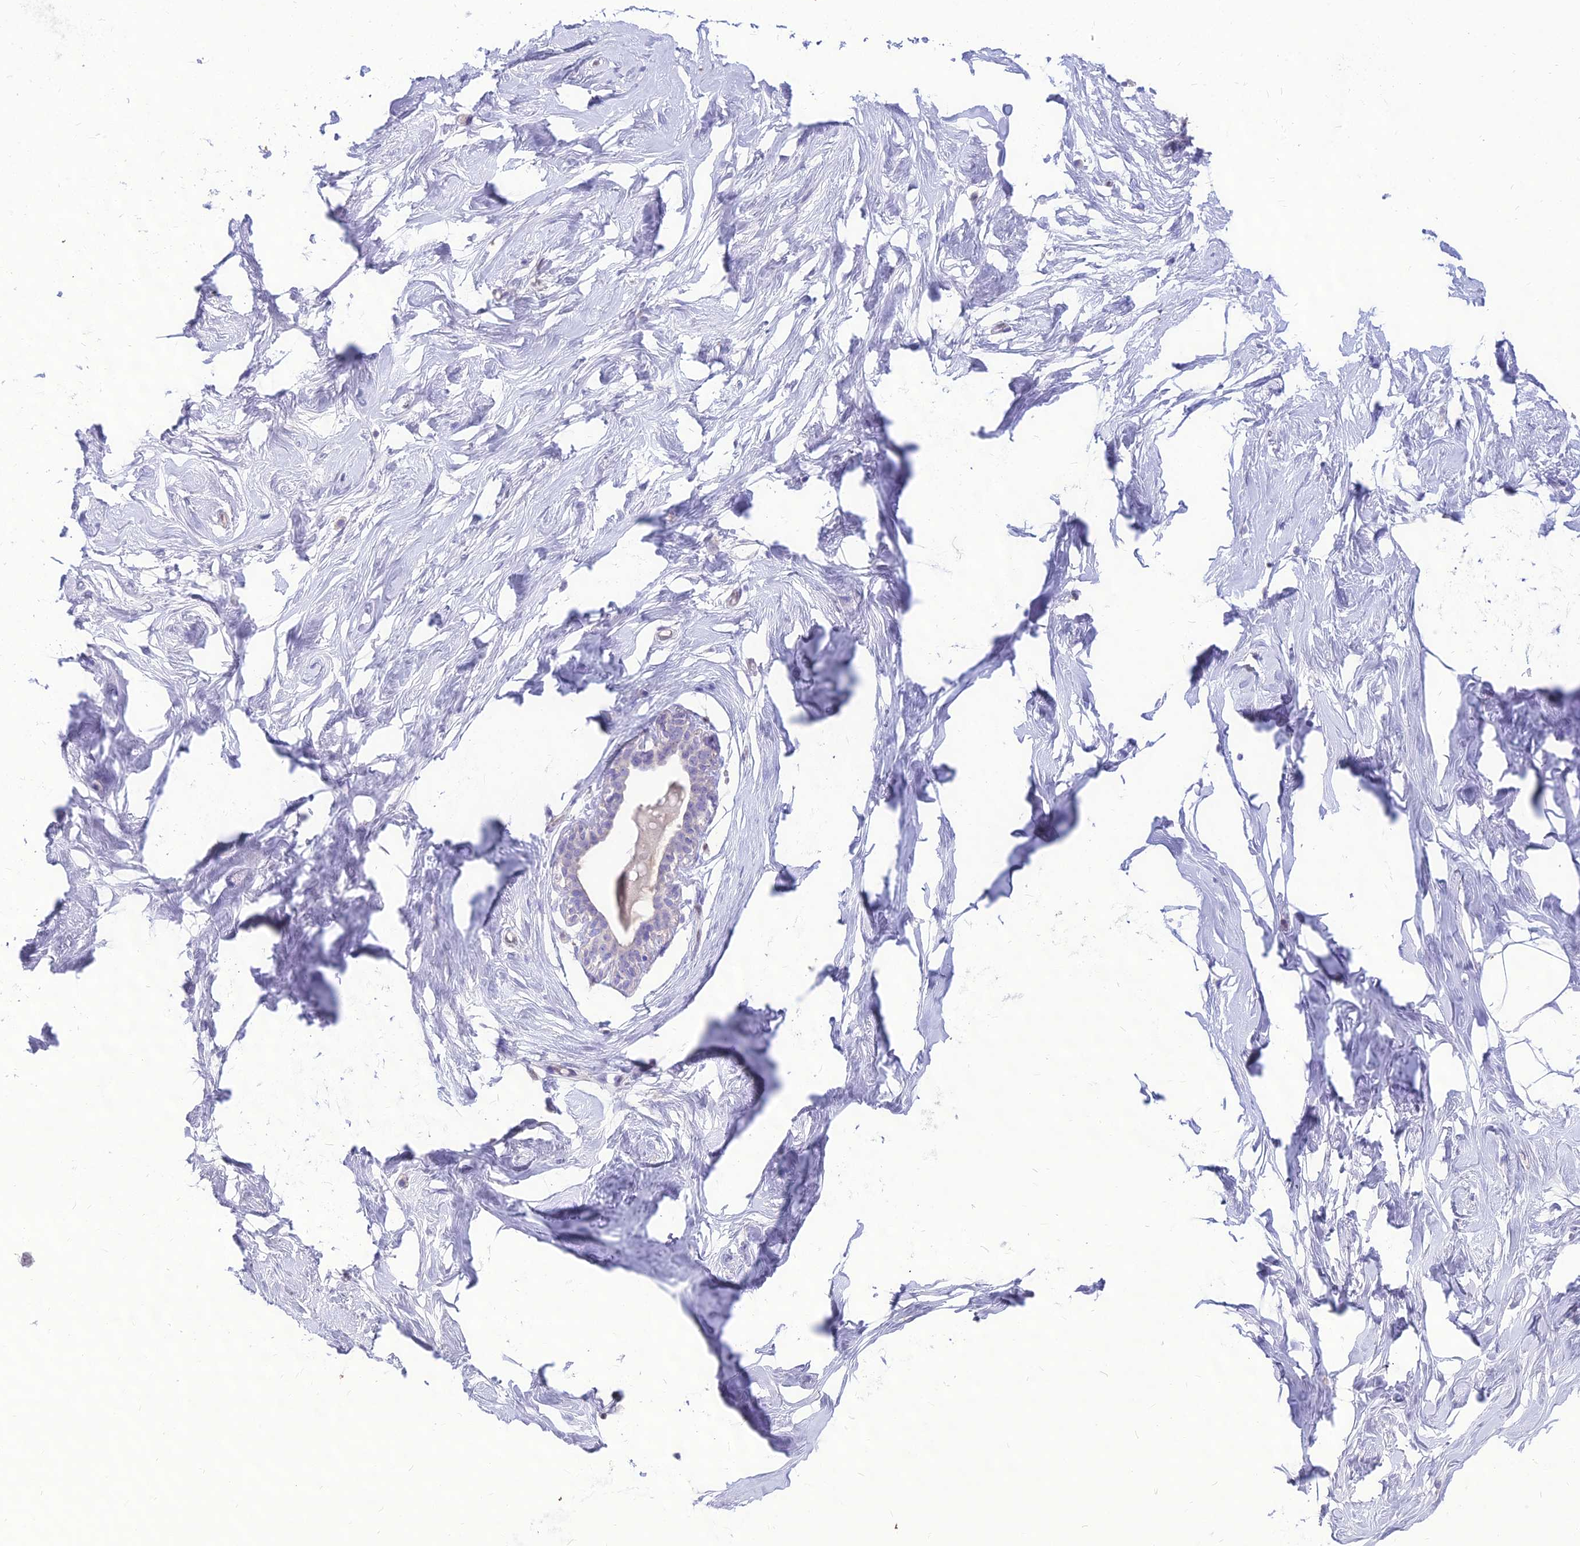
{"staining": {"intensity": "negative", "quantity": "none", "location": "none"}, "tissue": "breast", "cell_type": "Adipocytes", "image_type": "normal", "snomed": [{"axis": "morphology", "description": "Normal tissue, NOS"}, {"axis": "morphology", "description": "Adenoma, NOS"}, {"axis": "topography", "description": "Breast"}], "caption": "DAB (3,3'-diaminobenzidine) immunohistochemical staining of benign breast demonstrates no significant staining in adipocytes. Nuclei are stained in blue.", "gene": "NOVA2", "patient": {"sex": "female", "age": 23}}